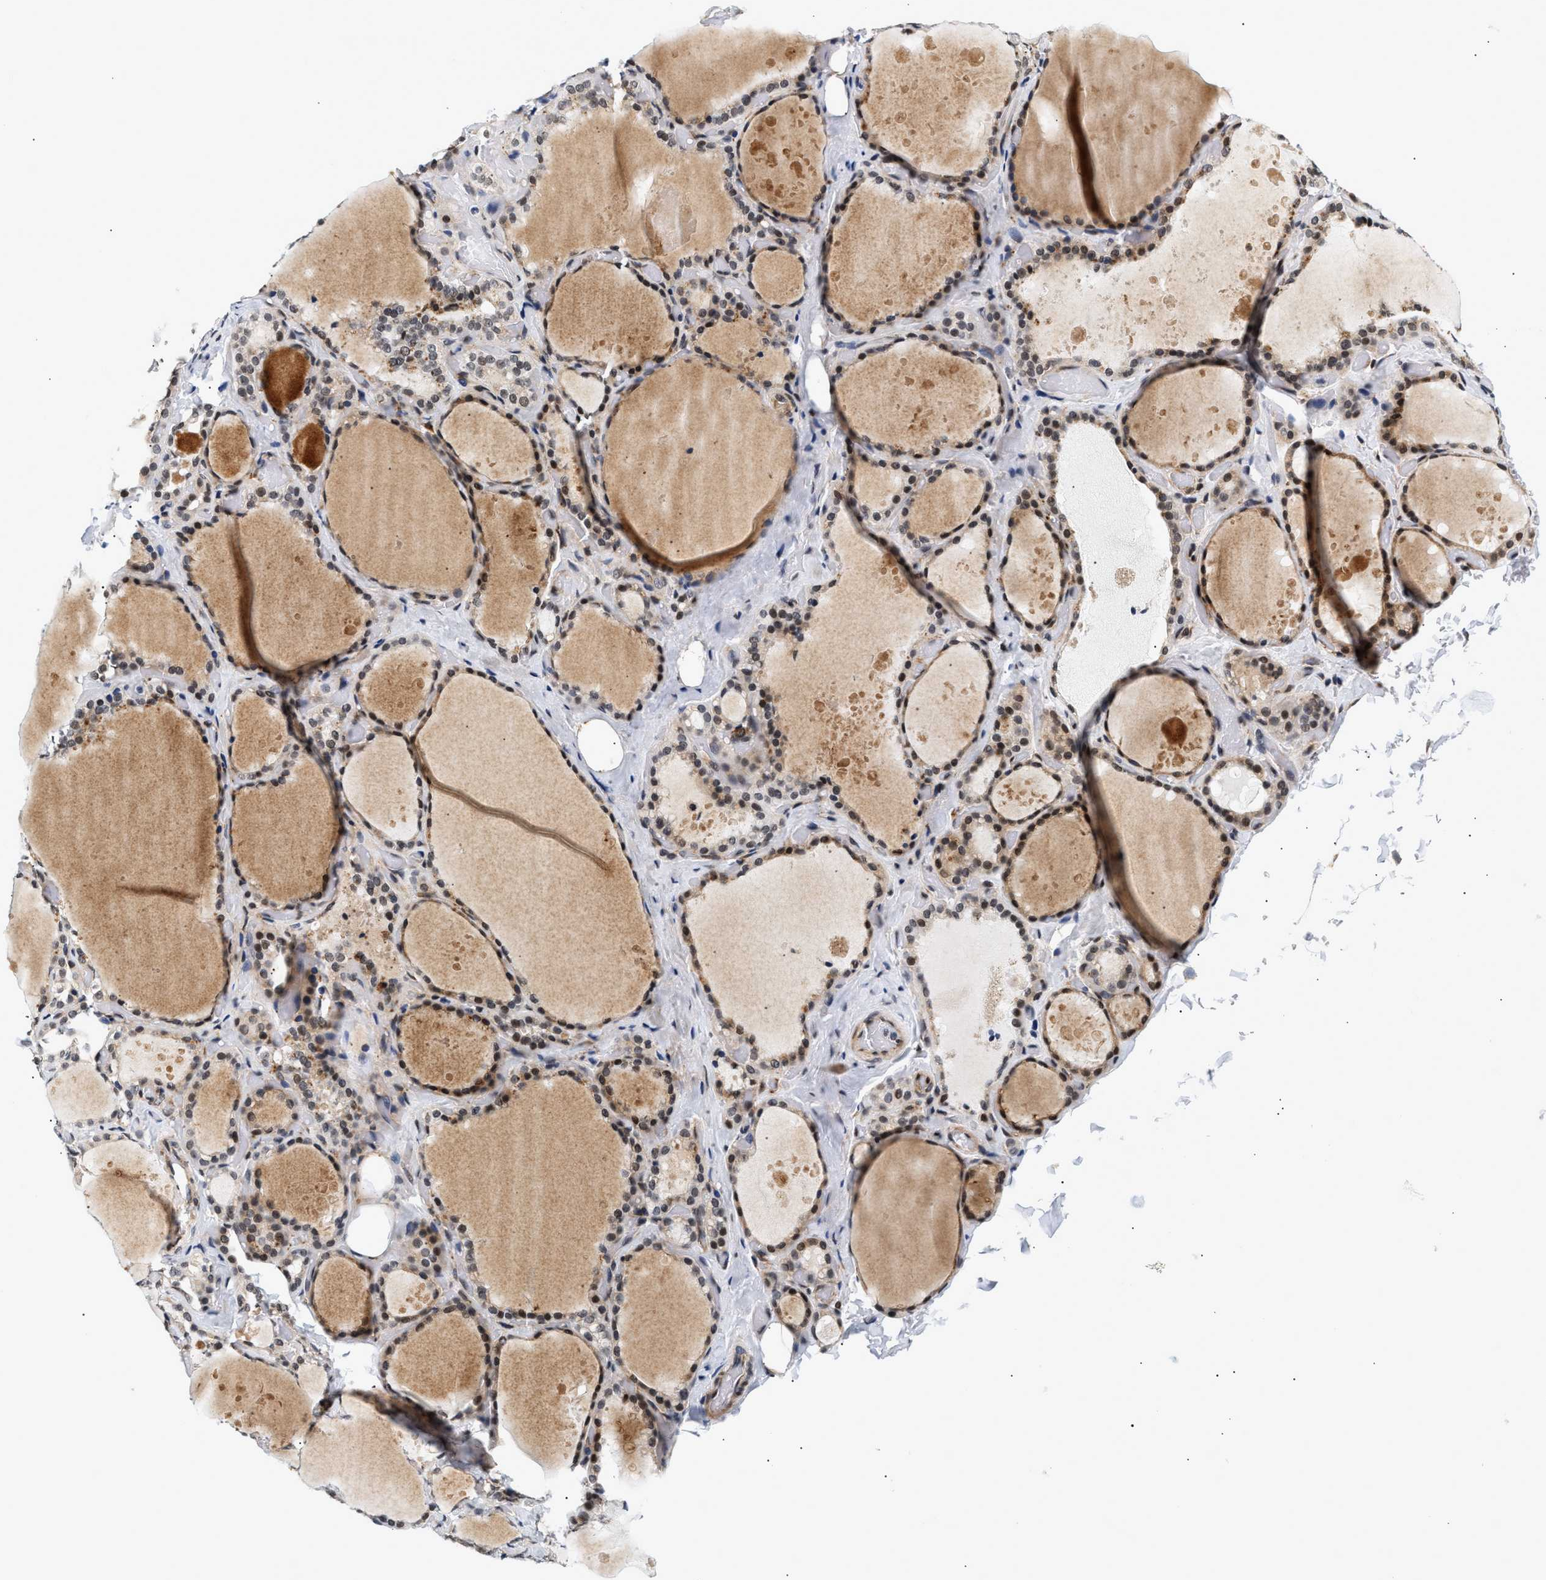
{"staining": {"intensity": "moderate", "quantity": "<25%", "location": "cytoplasmic/membranous,nuclear"}, "tissue": "thyroid gland", "cell_type": "Glandular cells", "image_type": "normal", "snomed": [{"axis": "morphology", "description": "Normal tissue, NOS"}, {"axis": "topography", "description": "Thyroid gland"}], "caption": "Human thyroid gland stained with a brown dye shows moderate cytoplasmic/membranous,nuclear positive positivity in about <25% of glandular cells.", "gene": "THOC1", "patient": {"sex": "female", "age": 44}}